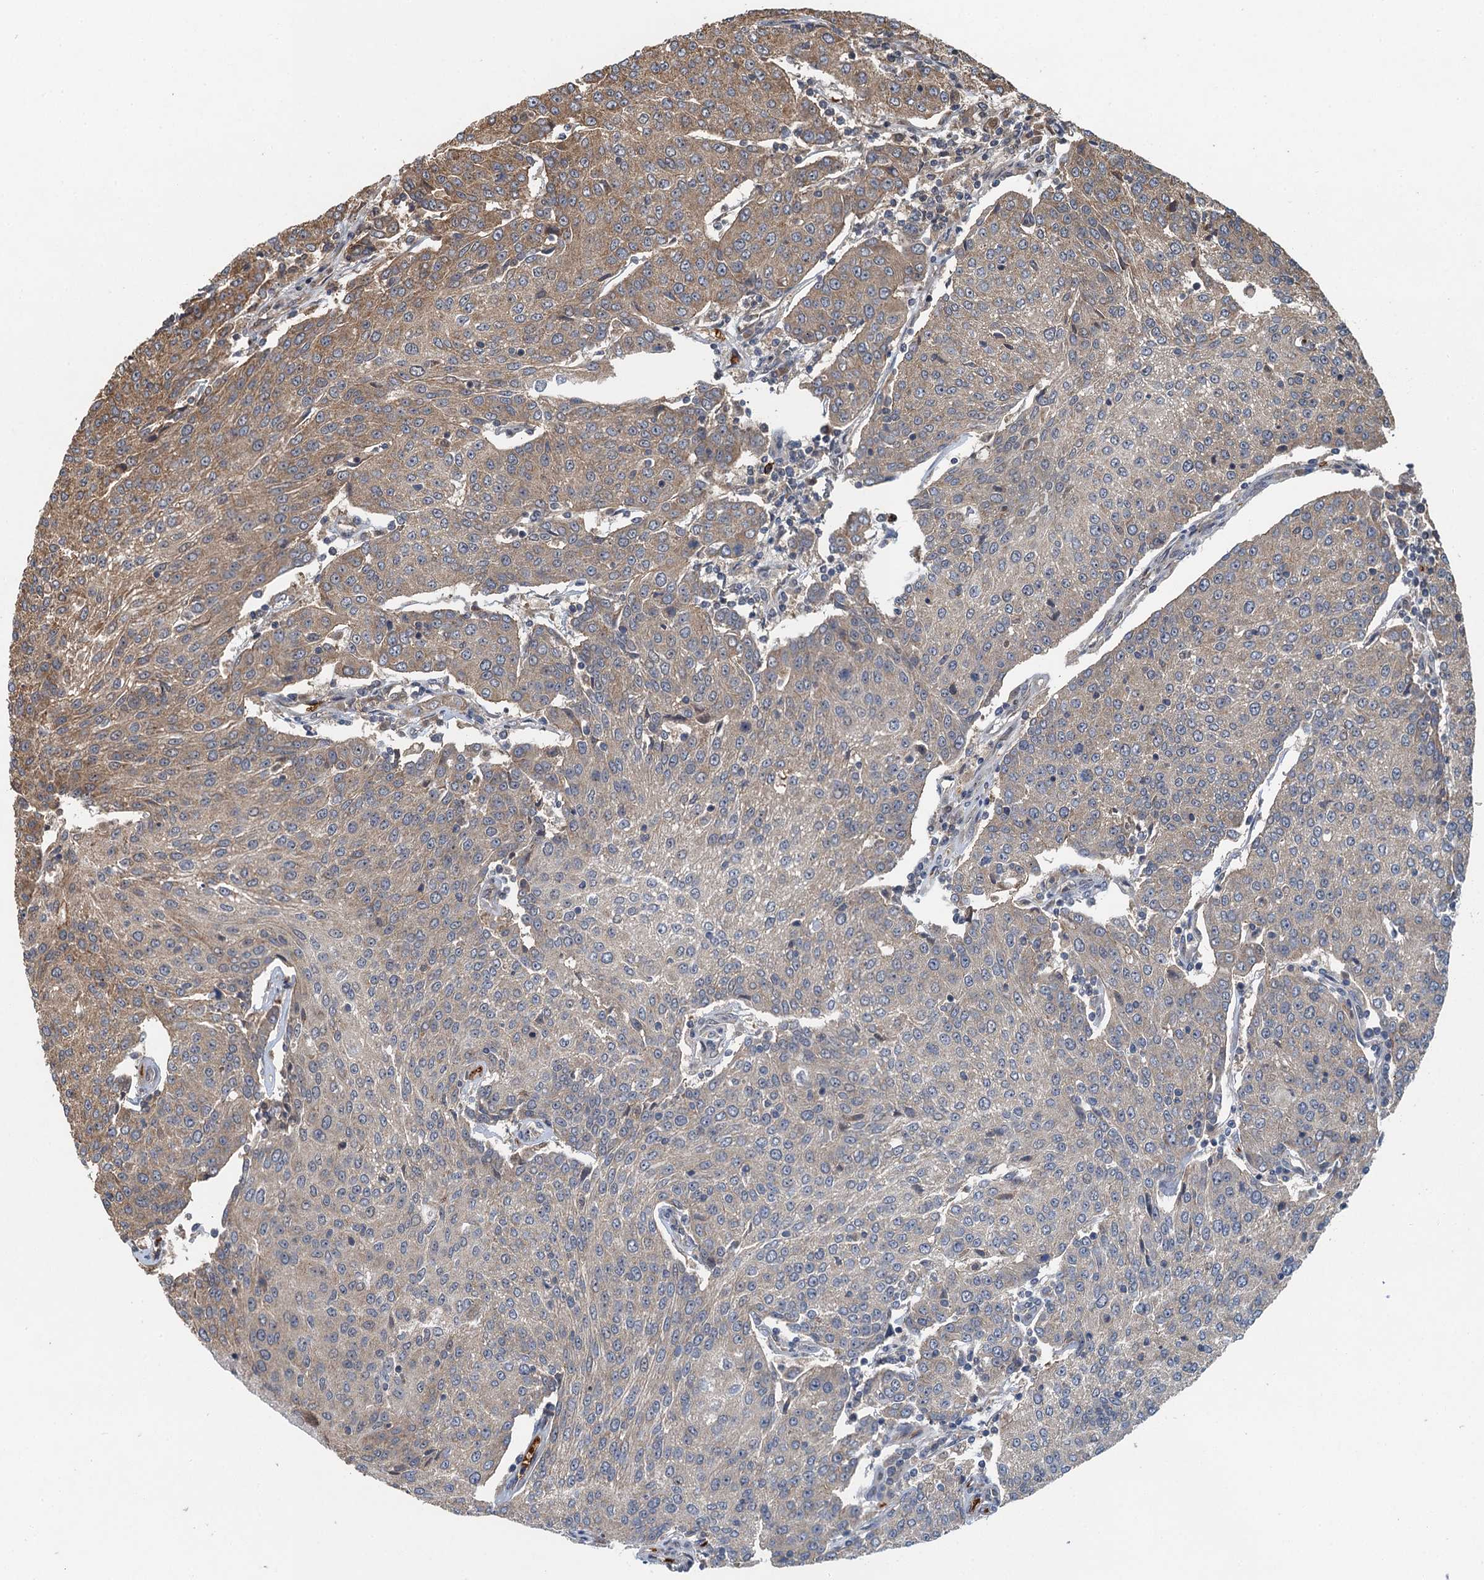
{"staining": {"intensity": "weak", "quantity": "25%-75%", "location": "cytoplasmic/membranous"}, "tissue": "urothelial cancer", "cell_type": "Tumor cells", "image_type": "cancer", "snomed": [{"axis": "morphology", "description": "Urothelial carcinoma, High grade"}, {"axis": "topography", "description": "Urinary bladder"}], "caption": "Weak cytoplasmic/membranous expression for a protein is identified in approximately 25%-75% of tumor cells of urothelial cancer using immunohistochemistry (IHC).", "gene": "SNX32", "patient": {"sex": "female", "age": 85}}